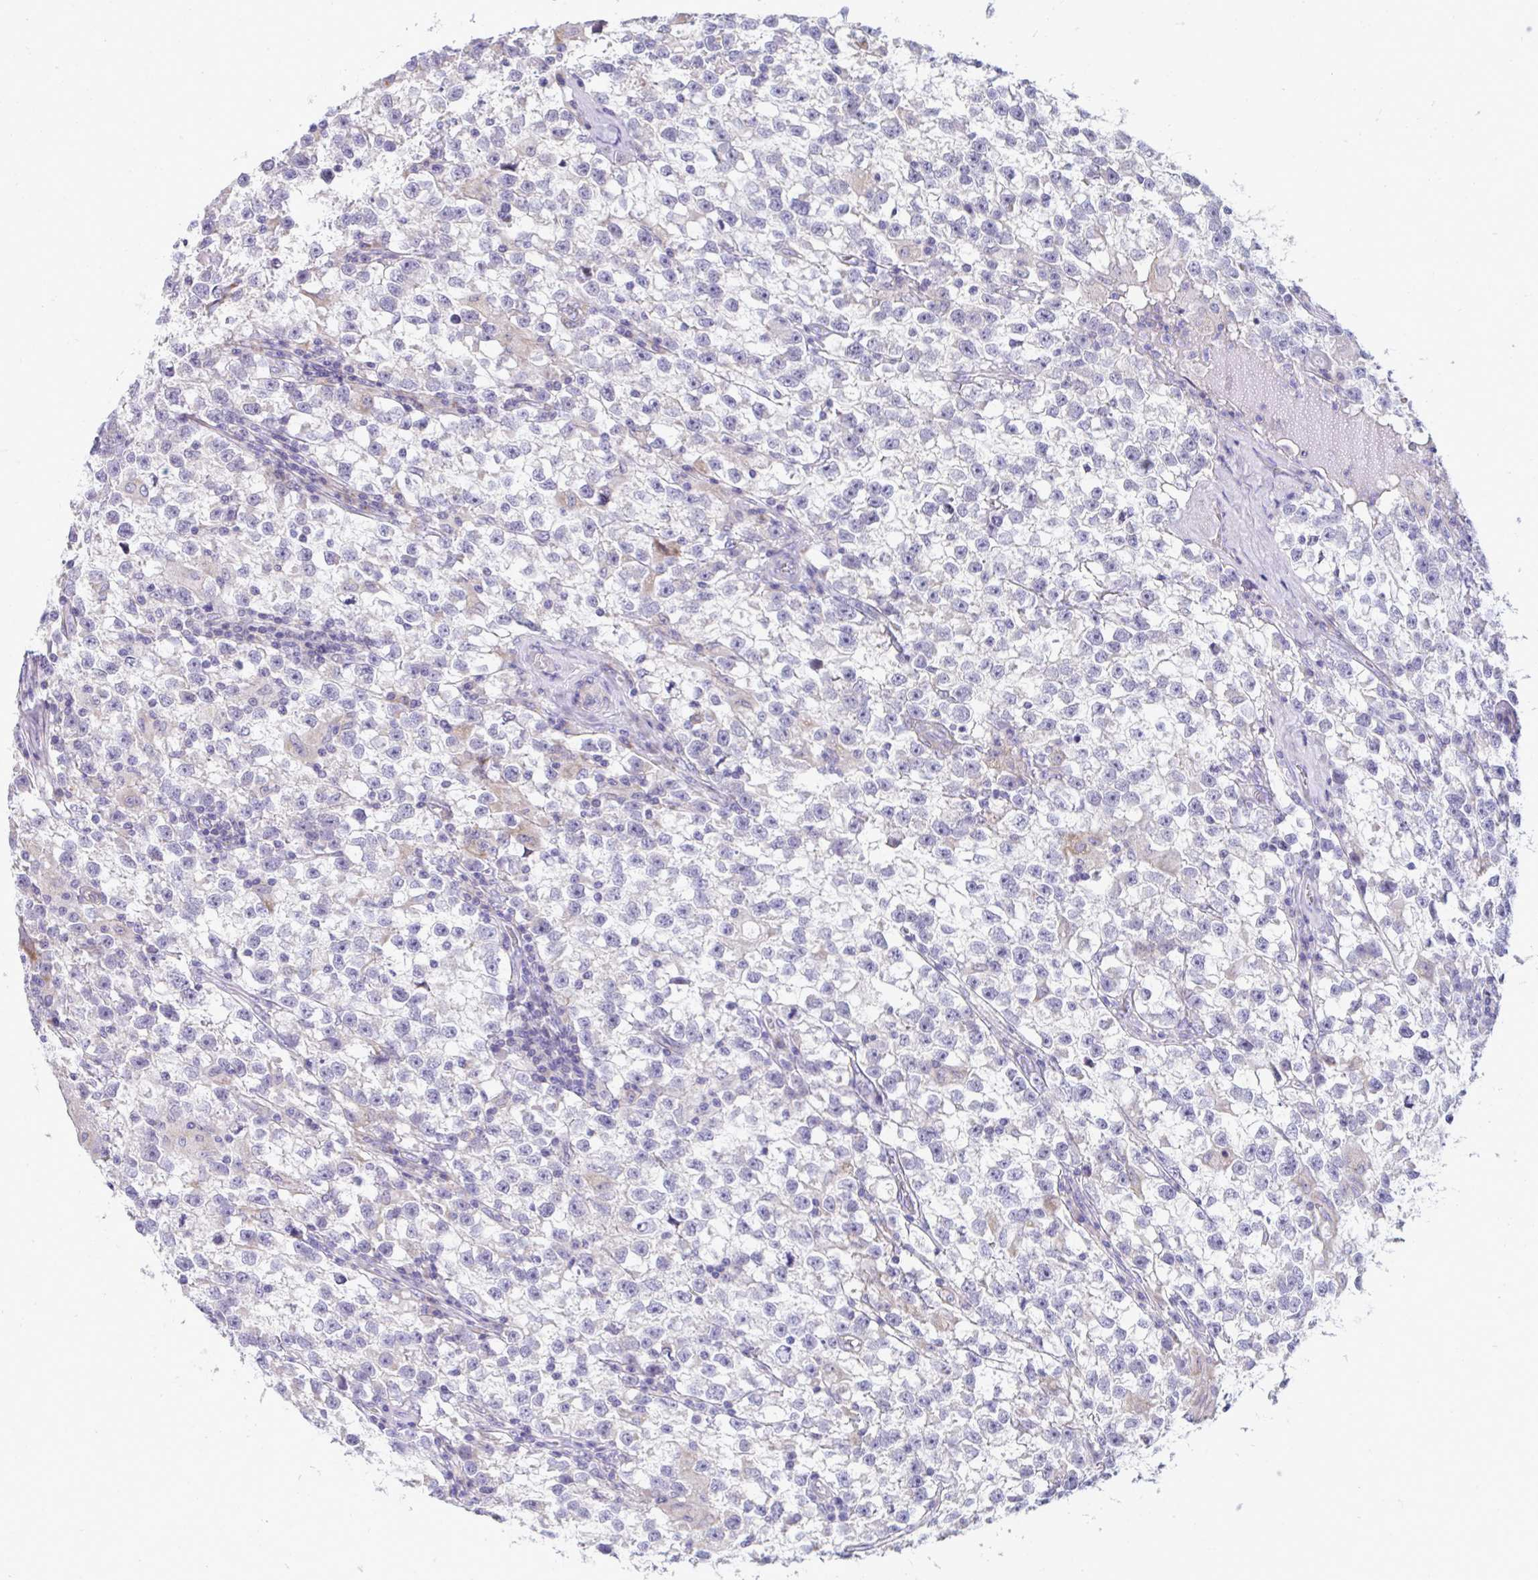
{"staining": {"intensity": "negative", "quantity": "none", "location": "none"}, "tissue": "testis cancer", "cell_type": "Tumor cells", "image_type": "cancer", "snomed": [{"axis": "morphology", "description": "Seminoma, NOS"}, {"axis": "topography", "description": "Testis"}], "caption": "Histopathology image shows no protein expression in tumor cells of testis cancer (seminoma) tissue. (Immunohistochemistry (ihc), brightfield microscopy, high magnification).", "gene": "DTX3", "patient": {"sex": "male", "age": 31}}